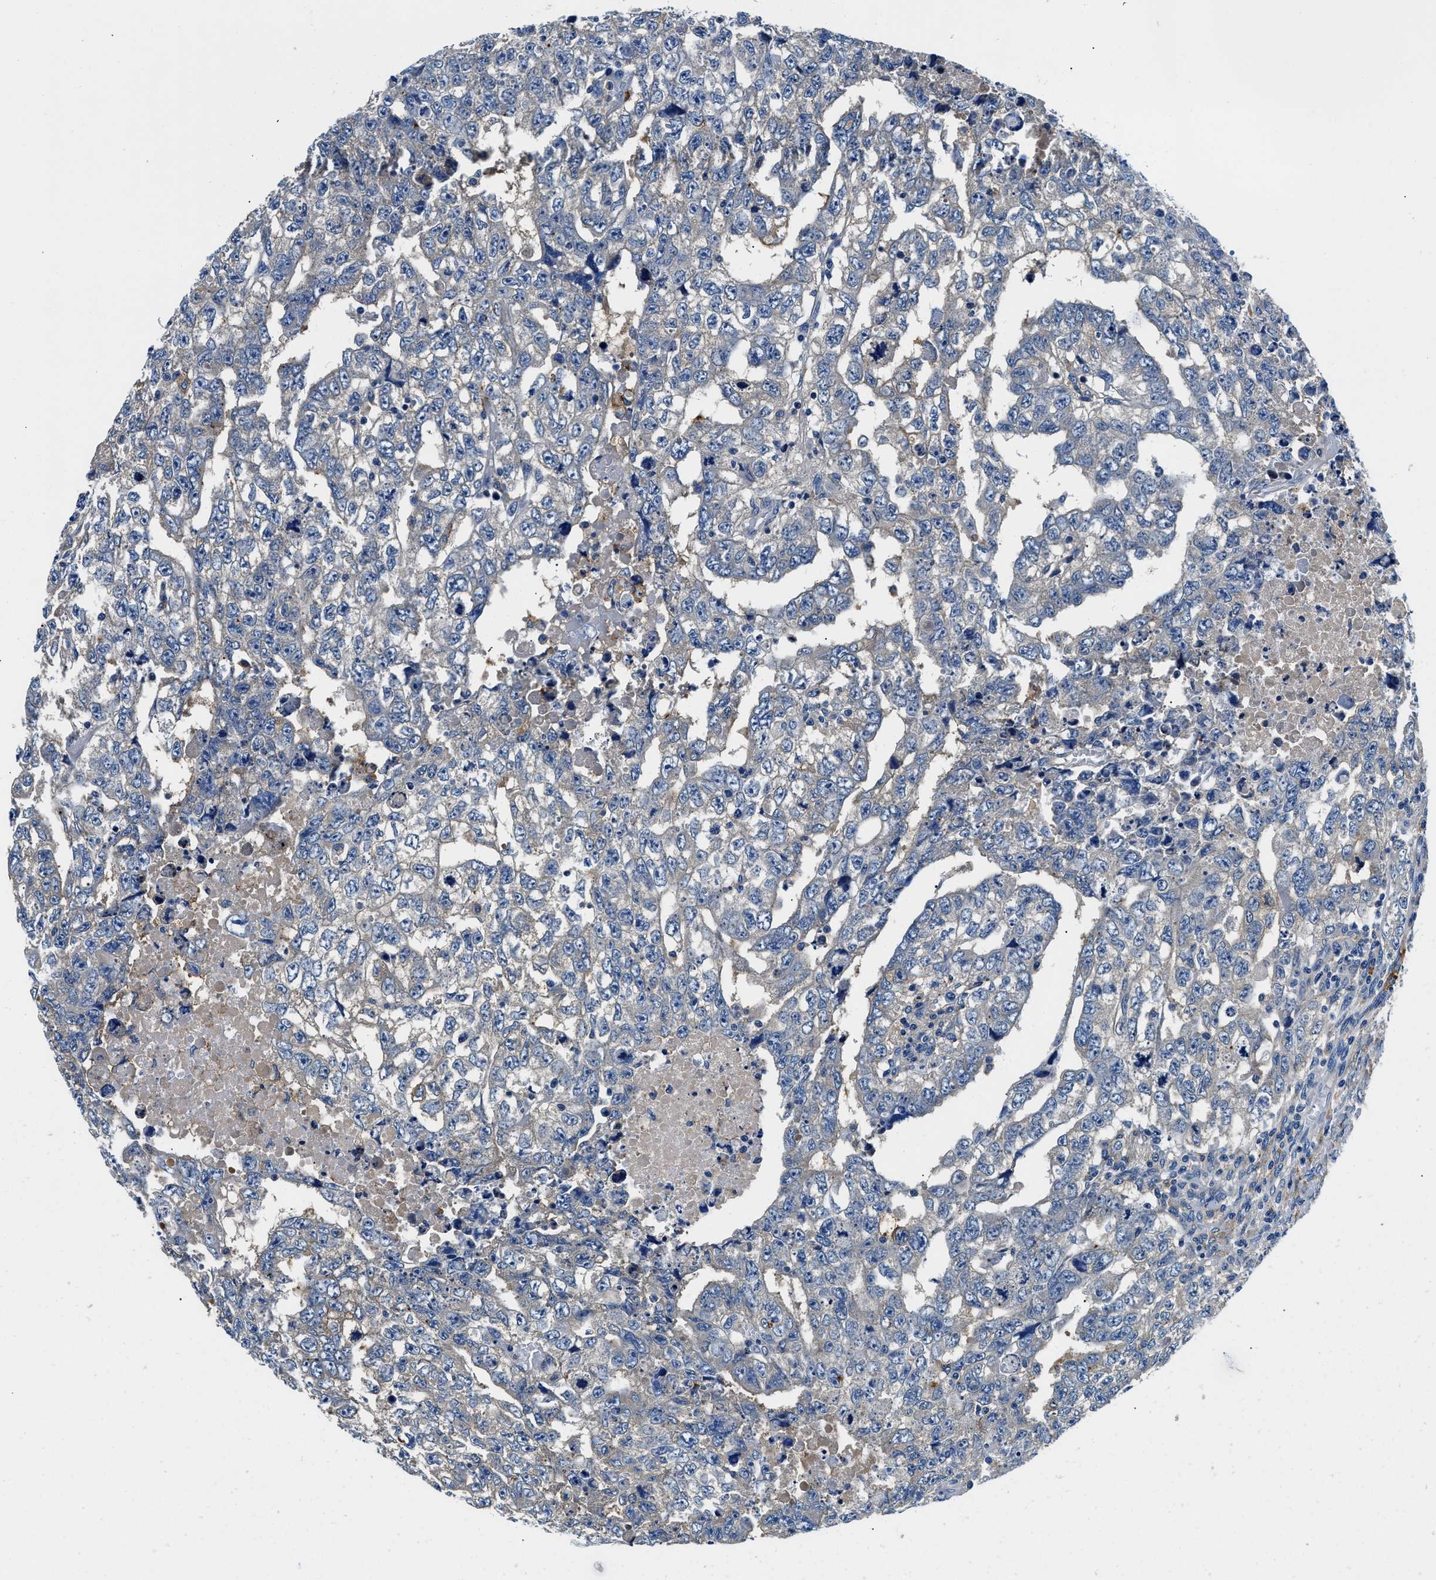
{"staining": {"intensity": "negative", "quantity": "none", "location": "none"}, "tissue": "testis cancer", "cell_type": "Tumor cells", "image_type": "cancer", "snomed": [{"axis": "morphology", "description": "Carcinoma, Embryonal, NOS"}, {"axis": "topography", "description": "Testis"}], "caption": "Photomicrograph shows no protein staining in tumor cells of testis embryonal carcinoma tissue.", "gene": "ZFAND3", "patient": {"sex": "male", "age": 36}}